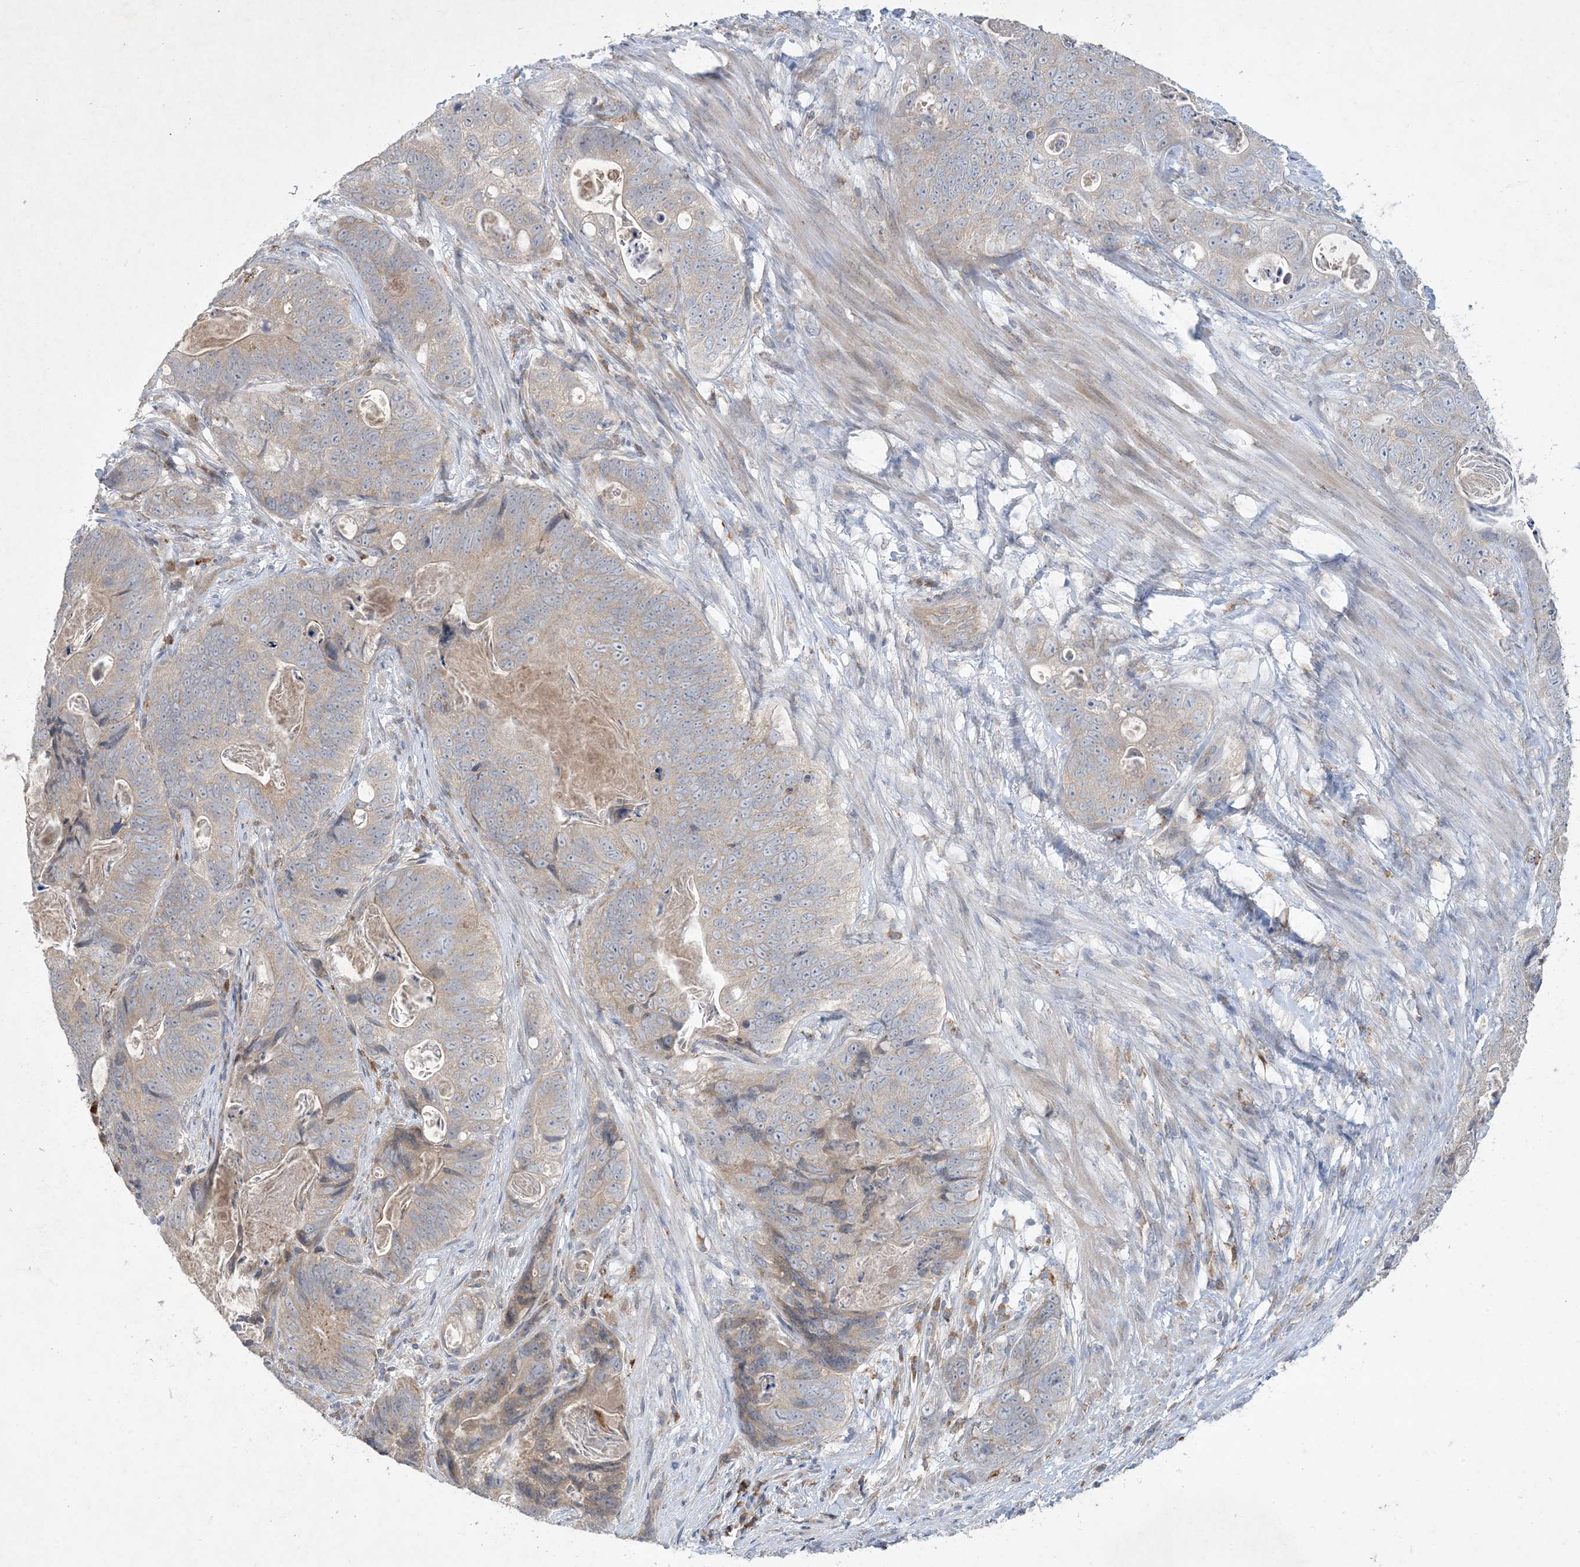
{"staining": {"intensity": "negative", "quantity": "none", "location": "none"}, "tissue": "stomach cancer", "cell_type": "Tumor cells", "image_type": "cancer", "snomed": [{"axis": "morphology", "description": "Normal tissue, NOS"}, {"axis": "morphology", "description": "Adenocarcinoma, NOS"}, {"axis": "topography", "description": "Stomach"}], "caption": "This is a image of IHC staining of stomach cancer, which shows no expression in tumor cells. Nuclei are stained in blue.", "gene": "MRPS18A", "patient": {"sex": "female", "age": 89}}